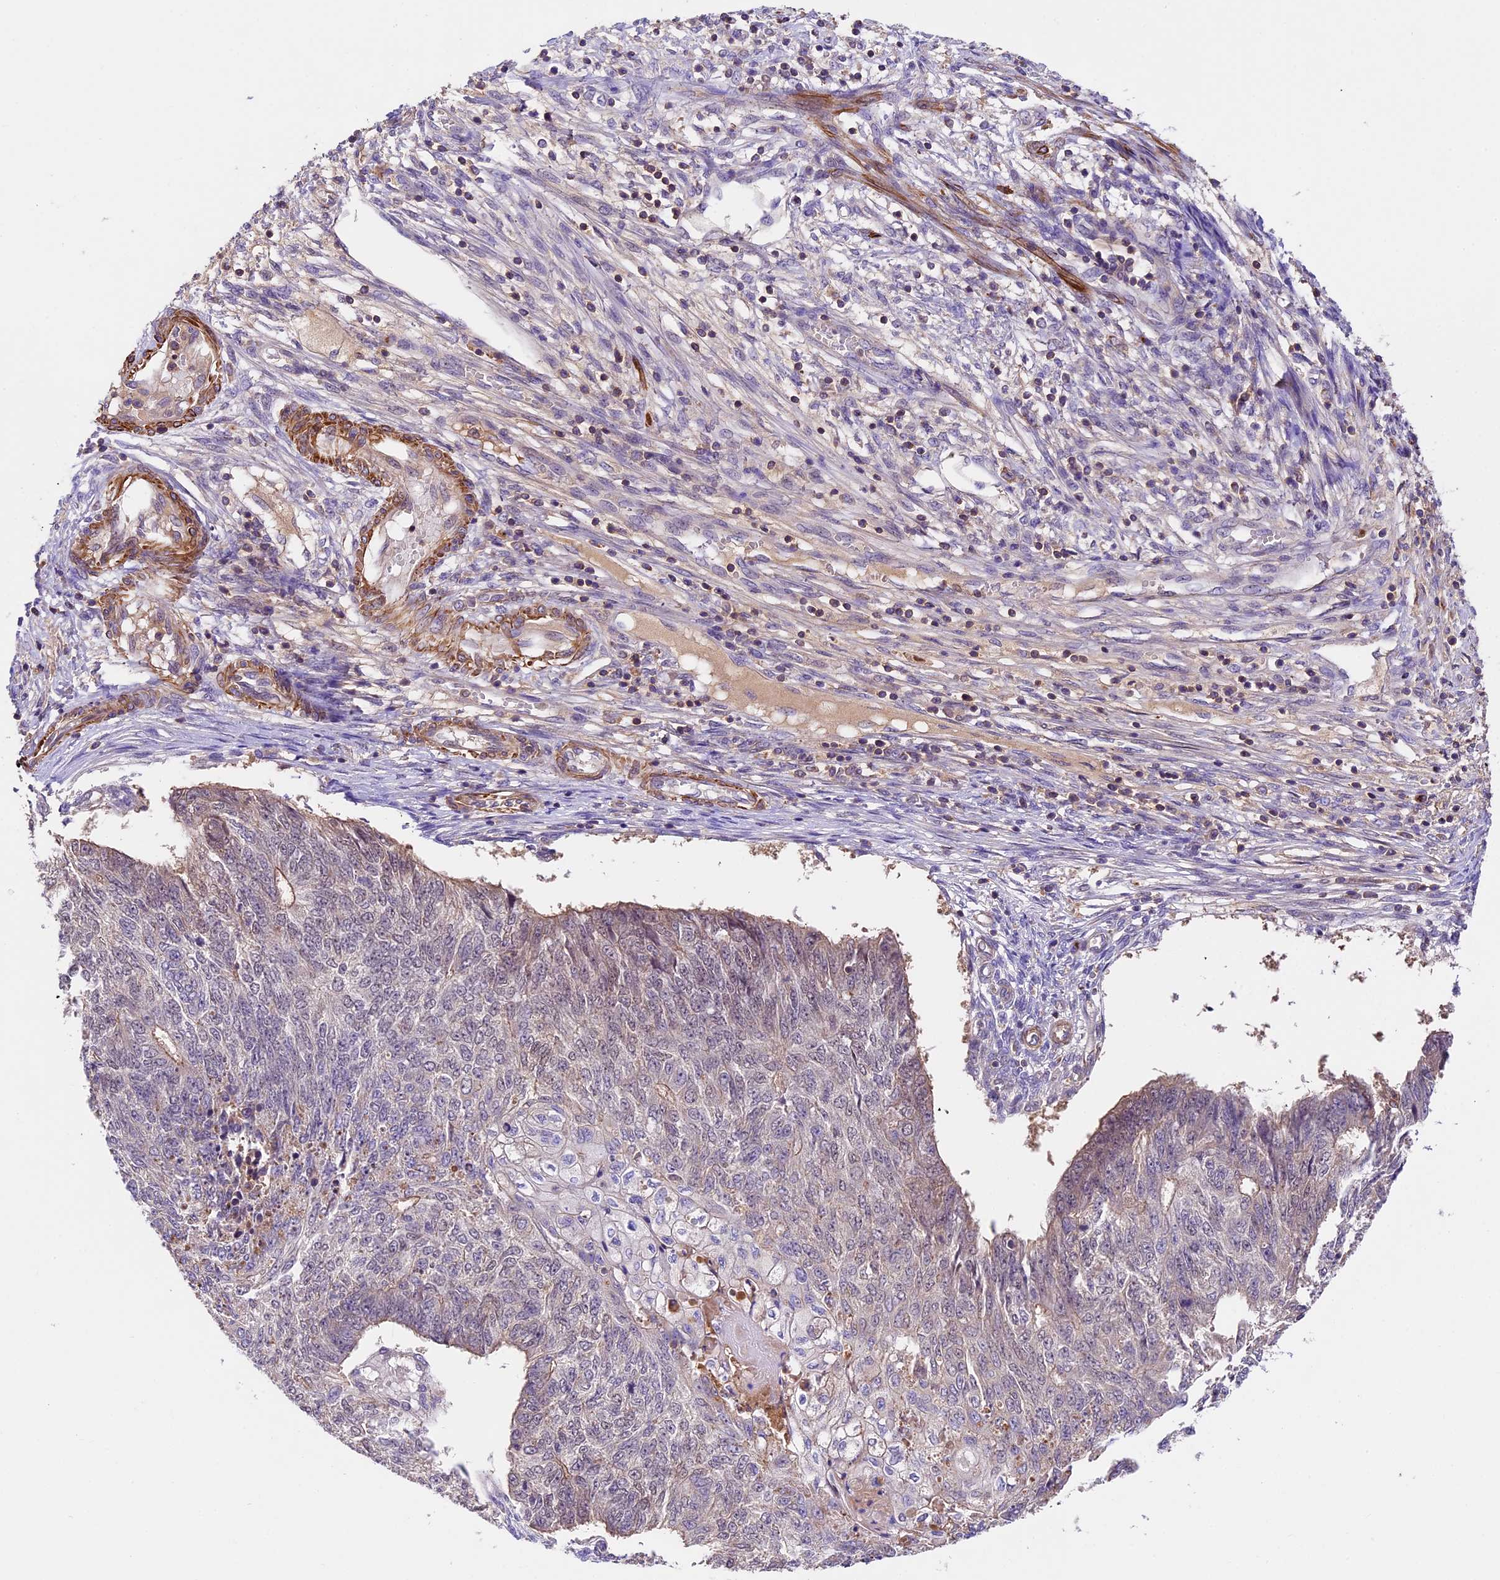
{"staining": {"intensity": "negative", "quantity": "none", "location": "none"}, "tissue": "endometrial cancer", "cell_type": "Tumor cells", "image_type": "cancer", "snomed": [{"axis": "morphology", "description": "Adenocarcinoma, NOS"}, {"axis": "topography", "description": "Endometrium"}], "caption": "Immunohistochemical staining of human endometrial cancer exhibits no significant expression in tumor cells. (DAB (3,3'-diaminobenzidine) immunohistochemistry with hematoxylin counter stain).", "gene": "TBC1D1", "patient": {"sex": "female", "age": 32}}